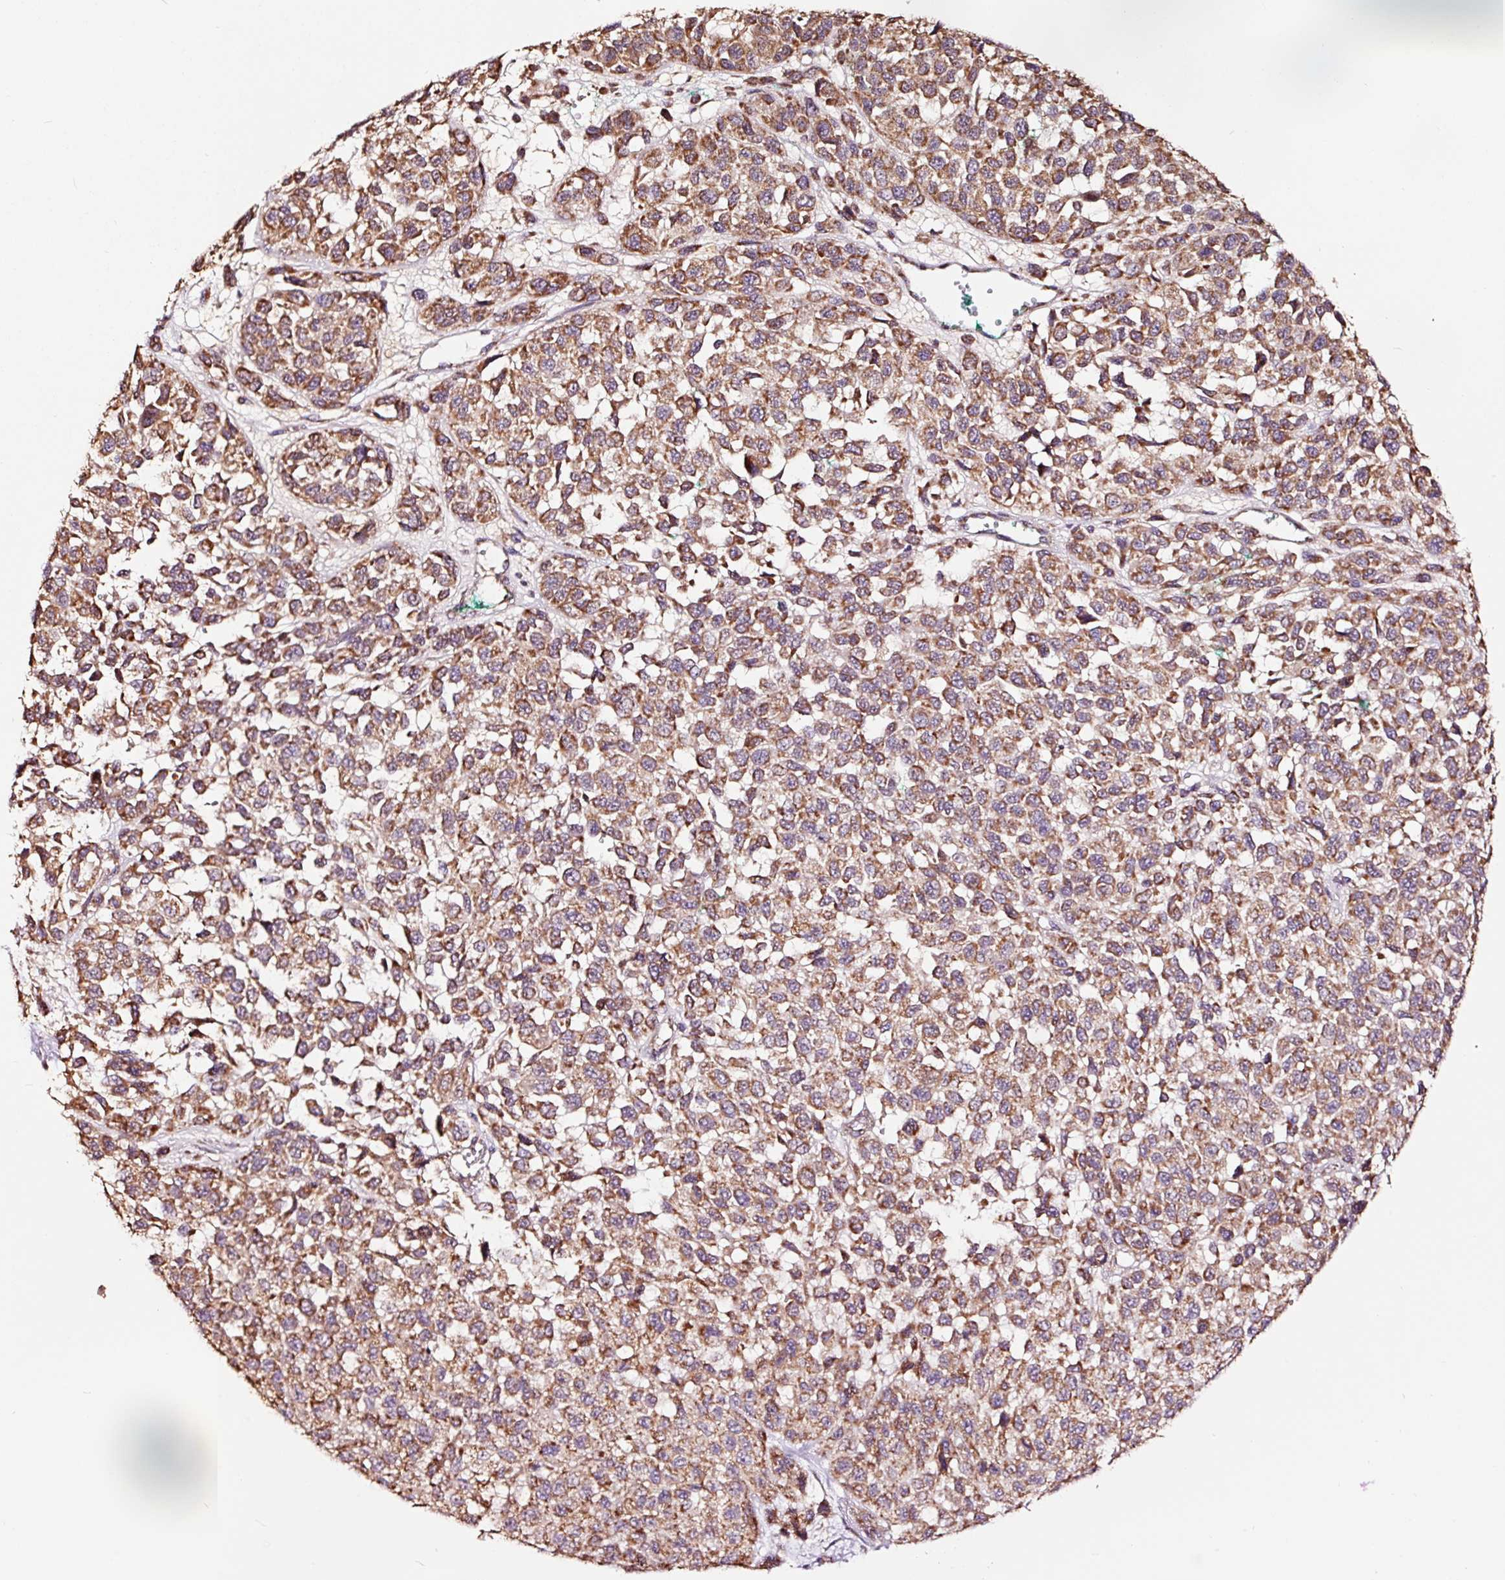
{"staining": {"intensity": "moderate", "quantity": ">75%", "location": "cytoplasmic/membranous"}, "tissue": "melanoma", "cell_type": "Tumor cells", "image_type": "cancer", "snomed": [{"axis": "morphology", "description": "Malignant melanoma, NOS"}, {"axis": "topography", "description": "Skin"}], "caption": "Immunohistochemistry (DAB (3,3'-diaminobenzidine)) staining of melanoma displays moderate cytoplasmic/membranous protein positivity in about >75% of tumor cells.", "gene": "TPM1", "patient": {"sex": "male", "age": 62}}